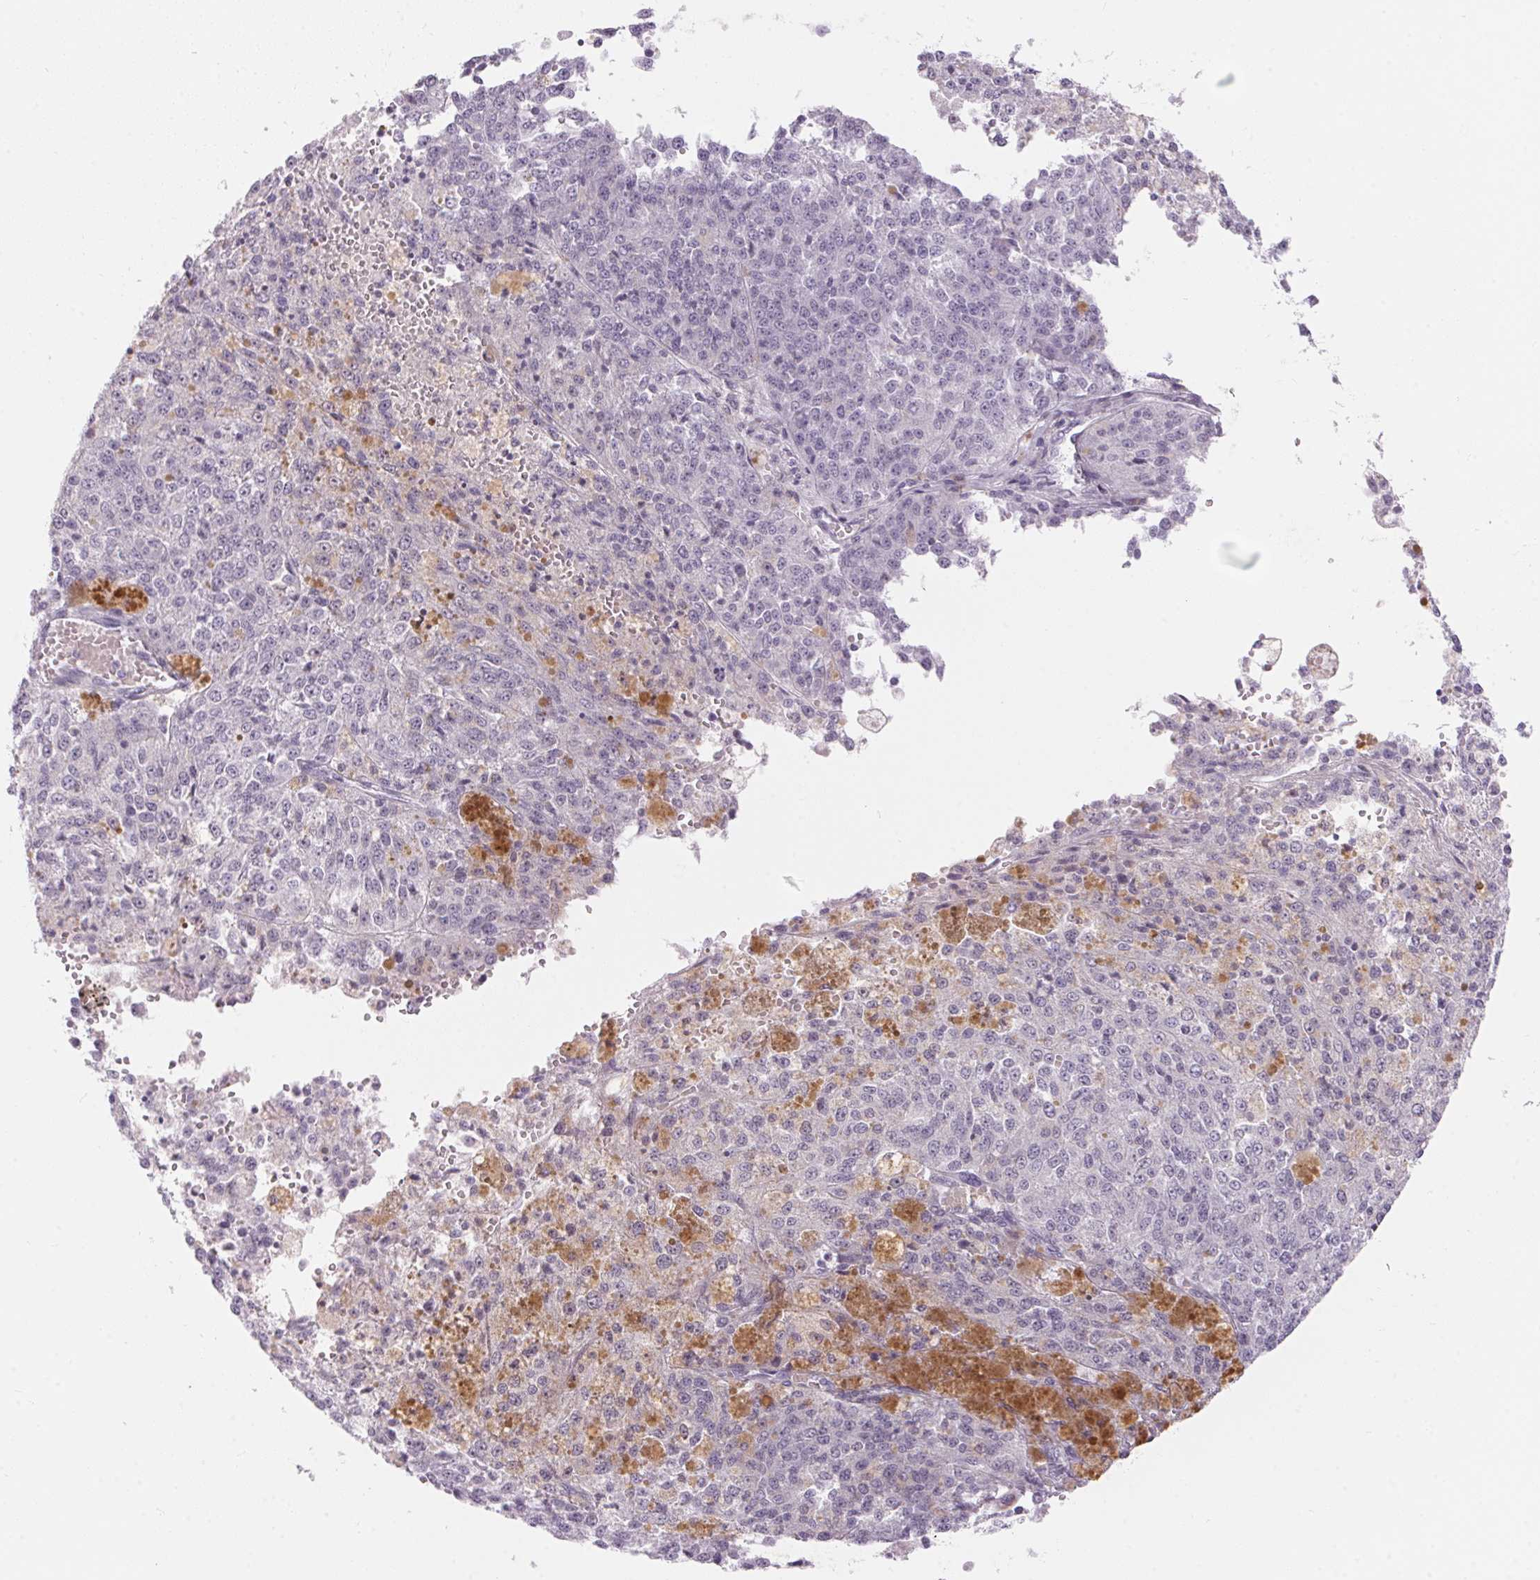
{"staining": {"intensity": "negative", "quantity": "none", "location": "none"}, "tissue": "melanoma", "cell_type": "Tumor cells", "image_type": "cancer", "snomed": [{"axis": "morphology", "description": "Malignant melanoma, Metastatic site"}, {"axis": "topography", "description": "Lymph node"}], "caption": "Immunohistochemical staining of human melanoma shows no significant expression in tumor cells.", "gene": "CADPS", "patient": {"sex": "female", "age": 64}}